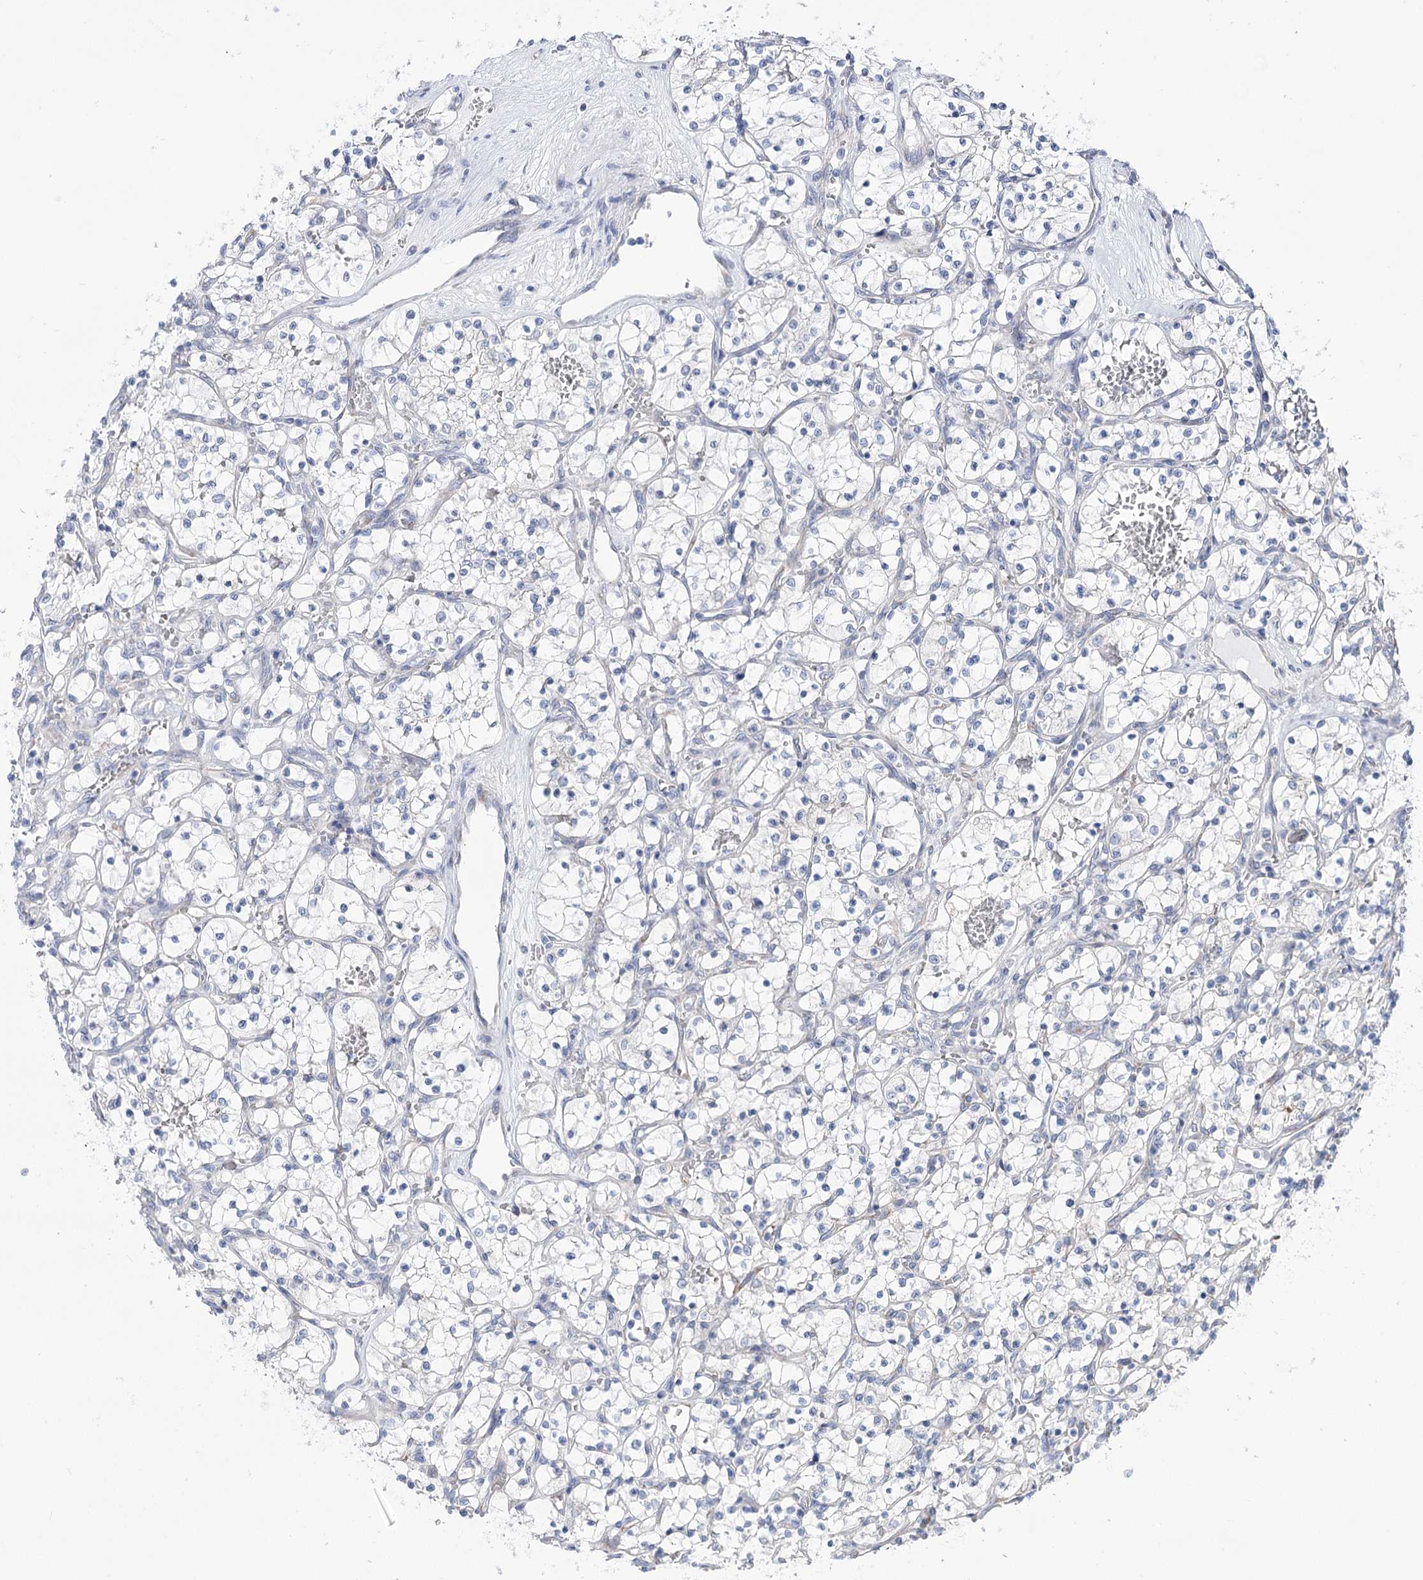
{"staining": {"intensity": "negative", "quantity": "none", "location": "none"}, "tissue": "renal cancer", "cell_type": "Tumor cells", "image_type": "cancer", "snomed": [{"axis": "morphology", "description": "Adenocarcinoma, NOS"}, {"axis": "topography", "description": "Kidney"}], "caption": "DAB (3,3'-diaminobenzidine) immunohistochemical staining of human renal adenocarcinoma displays no significant expression in tumor cells.", "gene": "STT3B", "patient": {"sex": "female", "age": 69}}